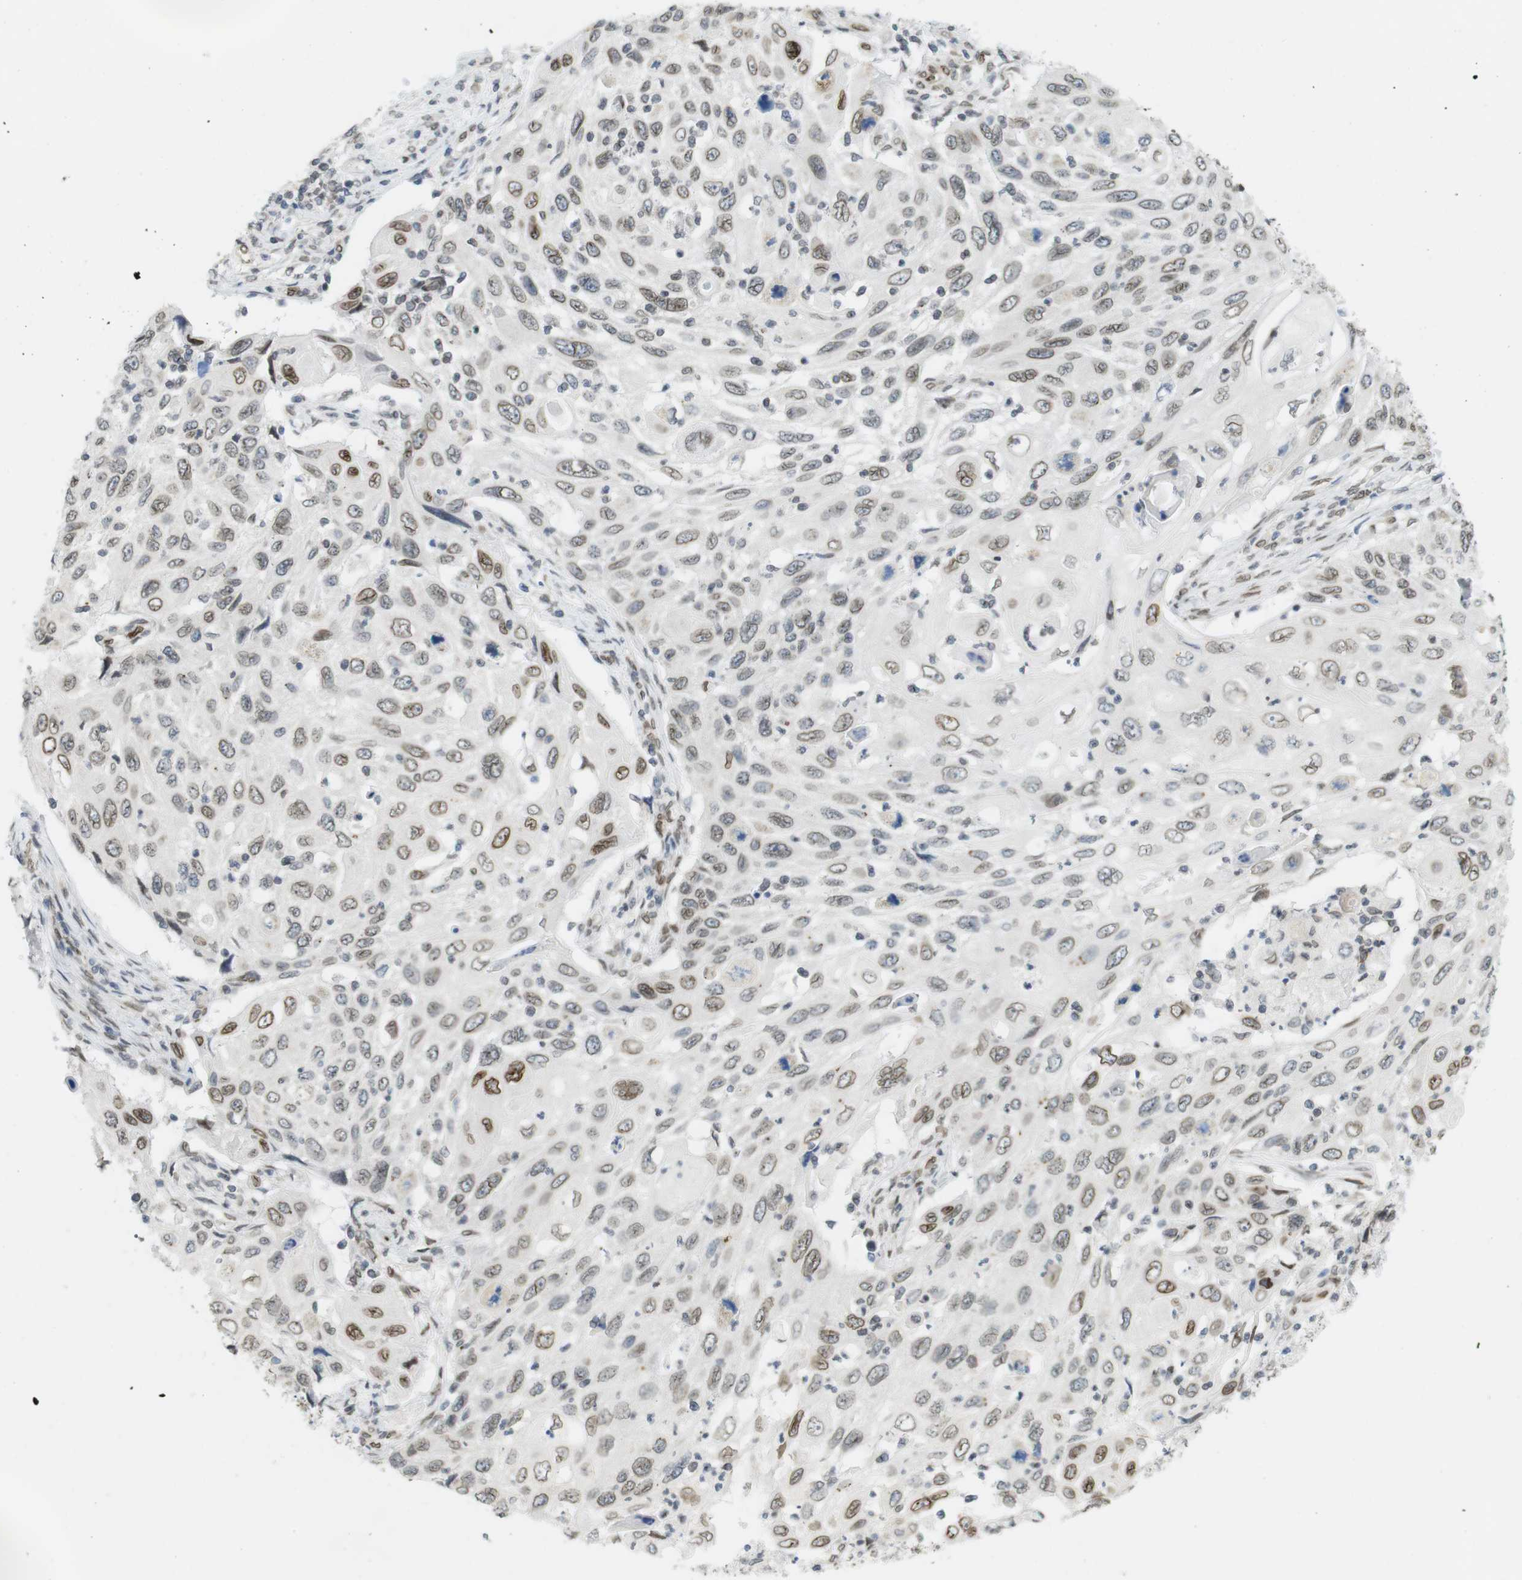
{"staining": {"intensity": "moderate", "quantity": ">75%", "location": "cytoplasmic/membranous,nuclear"}, "tissue": "cervical cancer", "cell_type": "Tumor cells", "image_type": "cancer", "snomed": [{"axis": "morphology", "description": "Squamous cell carcinoma, NOS"}, {"axis": "topography", "description": "Cervix"}], "caption": "This image displays cervical squamous cell carcinoma stained with IHC to label a protein in brown. The cytoplasmic/membranous and nuclear of tumor cells show moderate positivity for the protein. Nuclei are counter-stained blue.", "gene": "ARL6IP6", "patient": {"sex": "female", "age": 70}}